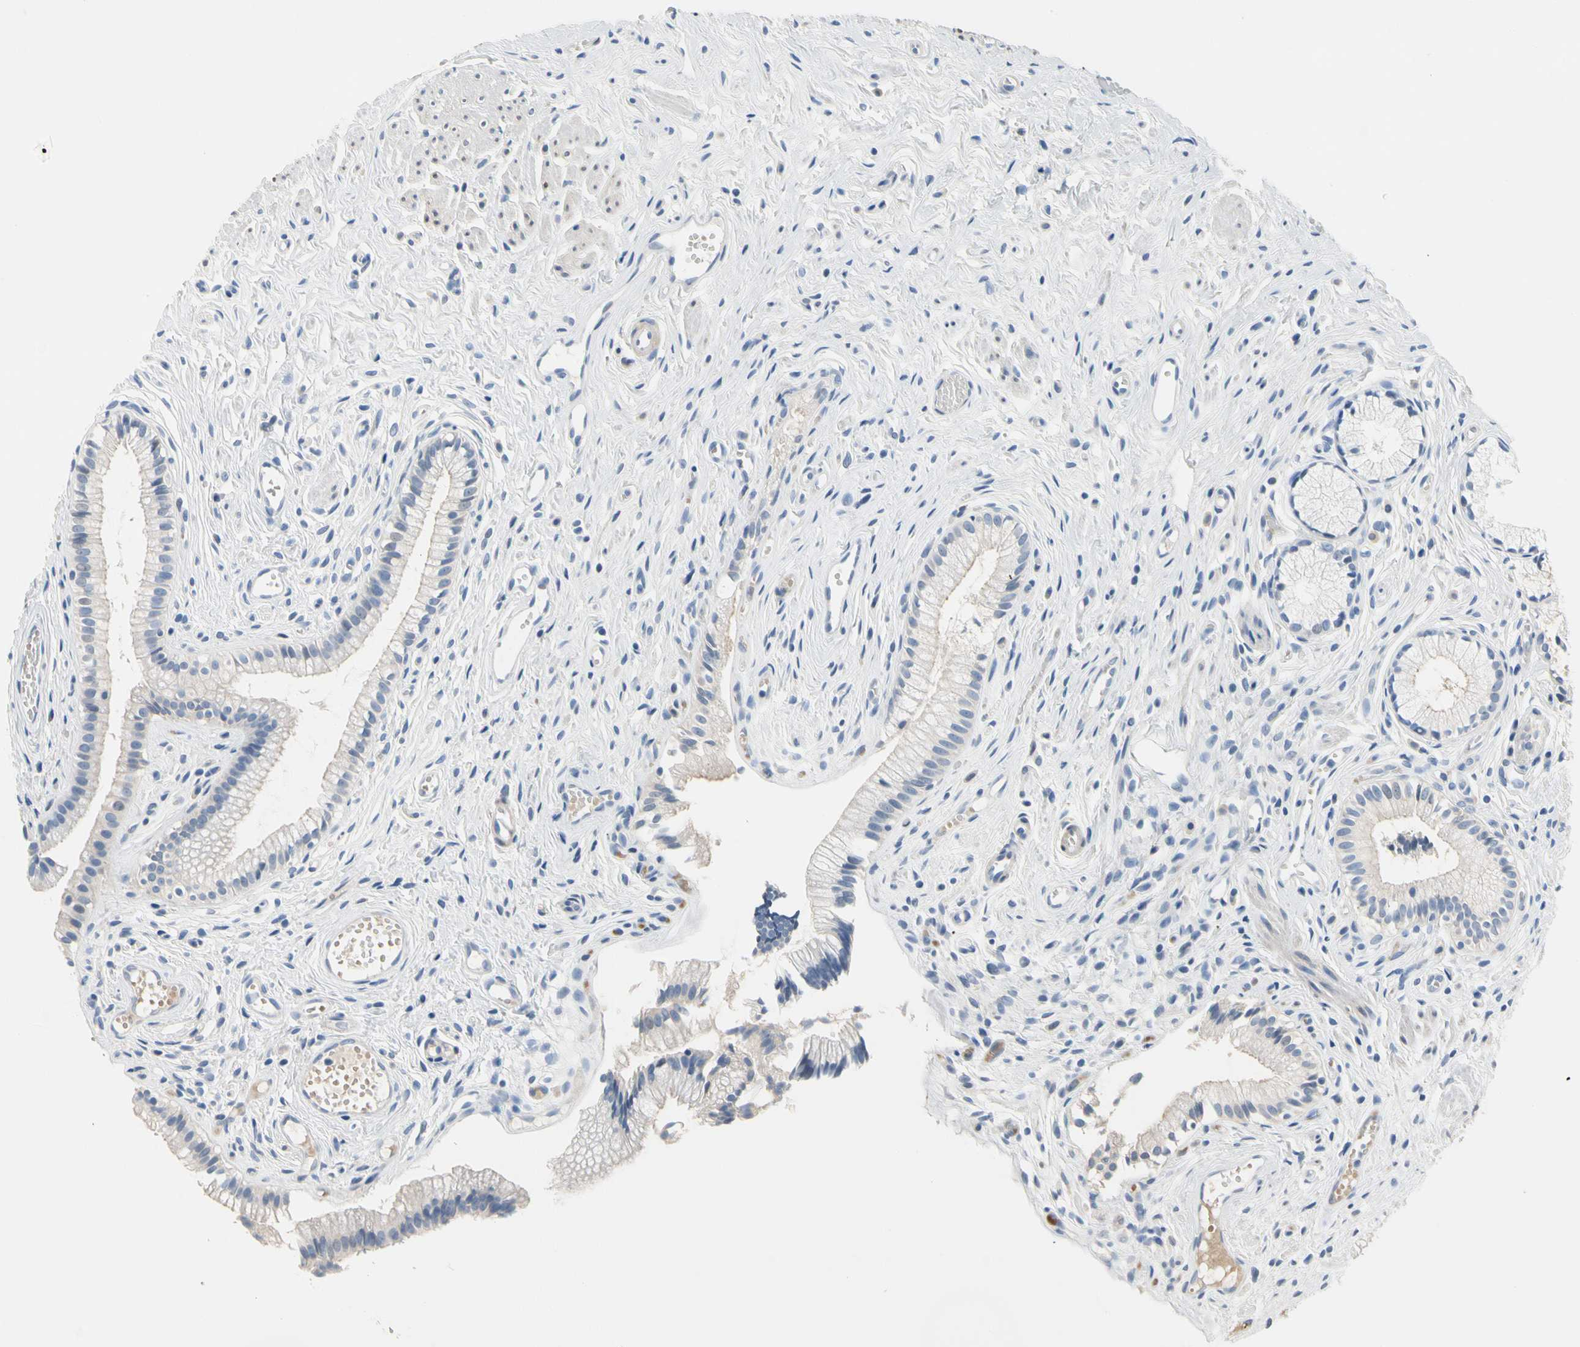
{"staining": {"intensity": "negative", "quantity": "none", "location": "none"}, "tissue": "gallbladder", "cell_type": "Glandular cells", "image_type": "normal", "snomed": [{"axis": "morphology", "description": "Normal tissue, NOS"}, {"axis": "topography", "description": "Gallbladder"}], "caption": "Immunohistochemical staining of normal gallbladder demonstrates no significant expression in glandular cells. Brightfield microscopy of IHC stained with DAB (brown) and hematoxylin (blue), captured at high magnification.", "gene": "MARK1", "patient": {"sex": "female", "age": 58}}